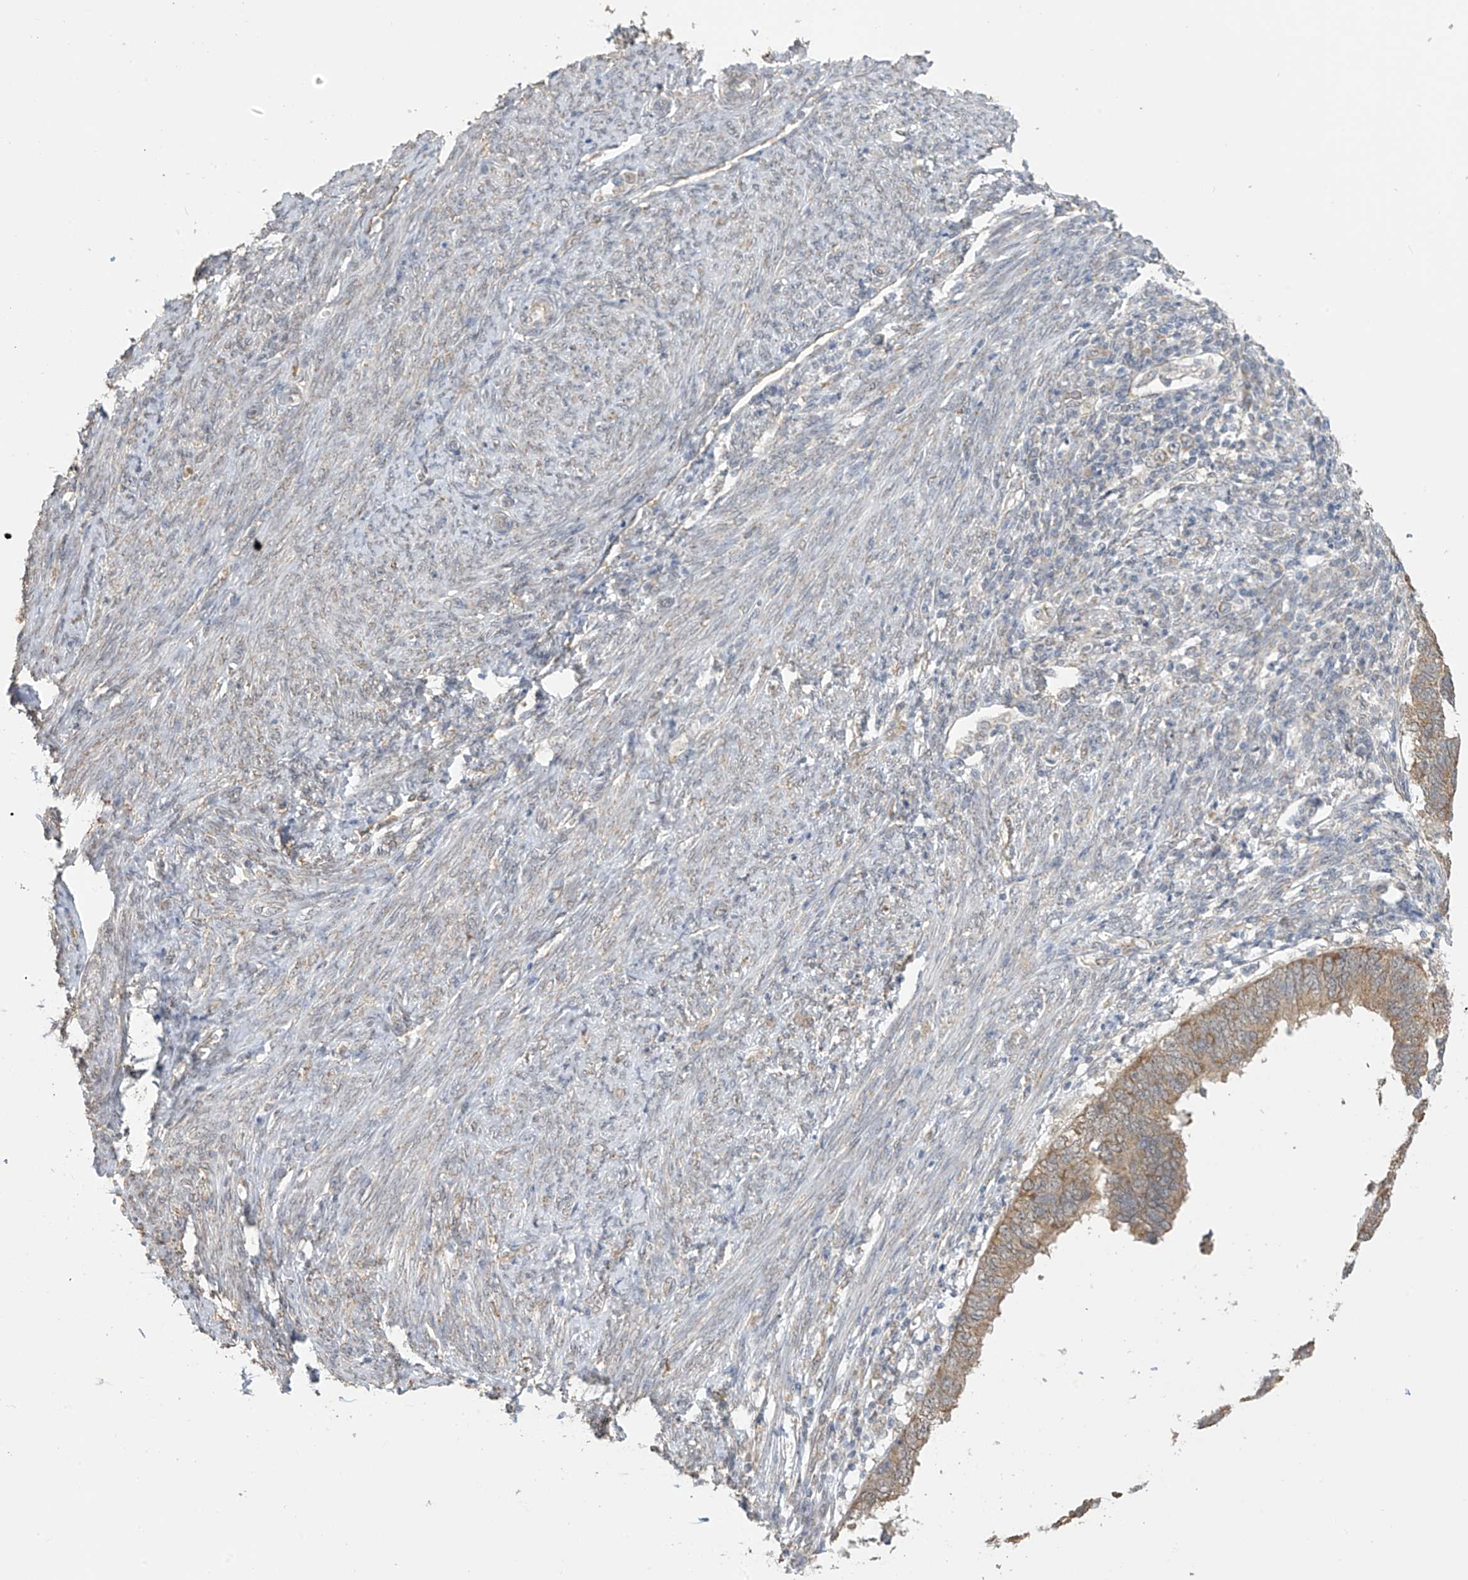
{"staining": {"intensity": "moderate", "quantity": ">75%", "location": "cytoplasmic/membranous"}, "tissue": "endometrial cancer", "cell_type": "Tumor cells", "image_type": "cancer", "snomed": [{"axis": "morphology", "description": "Adenocarcinoma, NOS"}, {"axis": "topography", "description": "Uterus"}], "caption": "This photomicrograph exhibits IHC staining of human endometrial adenocarcinoma, with medium moderate cytoplasmic/membranous expression in approximately >75% of tumor cells.", "gene": "KIAA1522", "patient": {"sex": "female", "age": 77}}